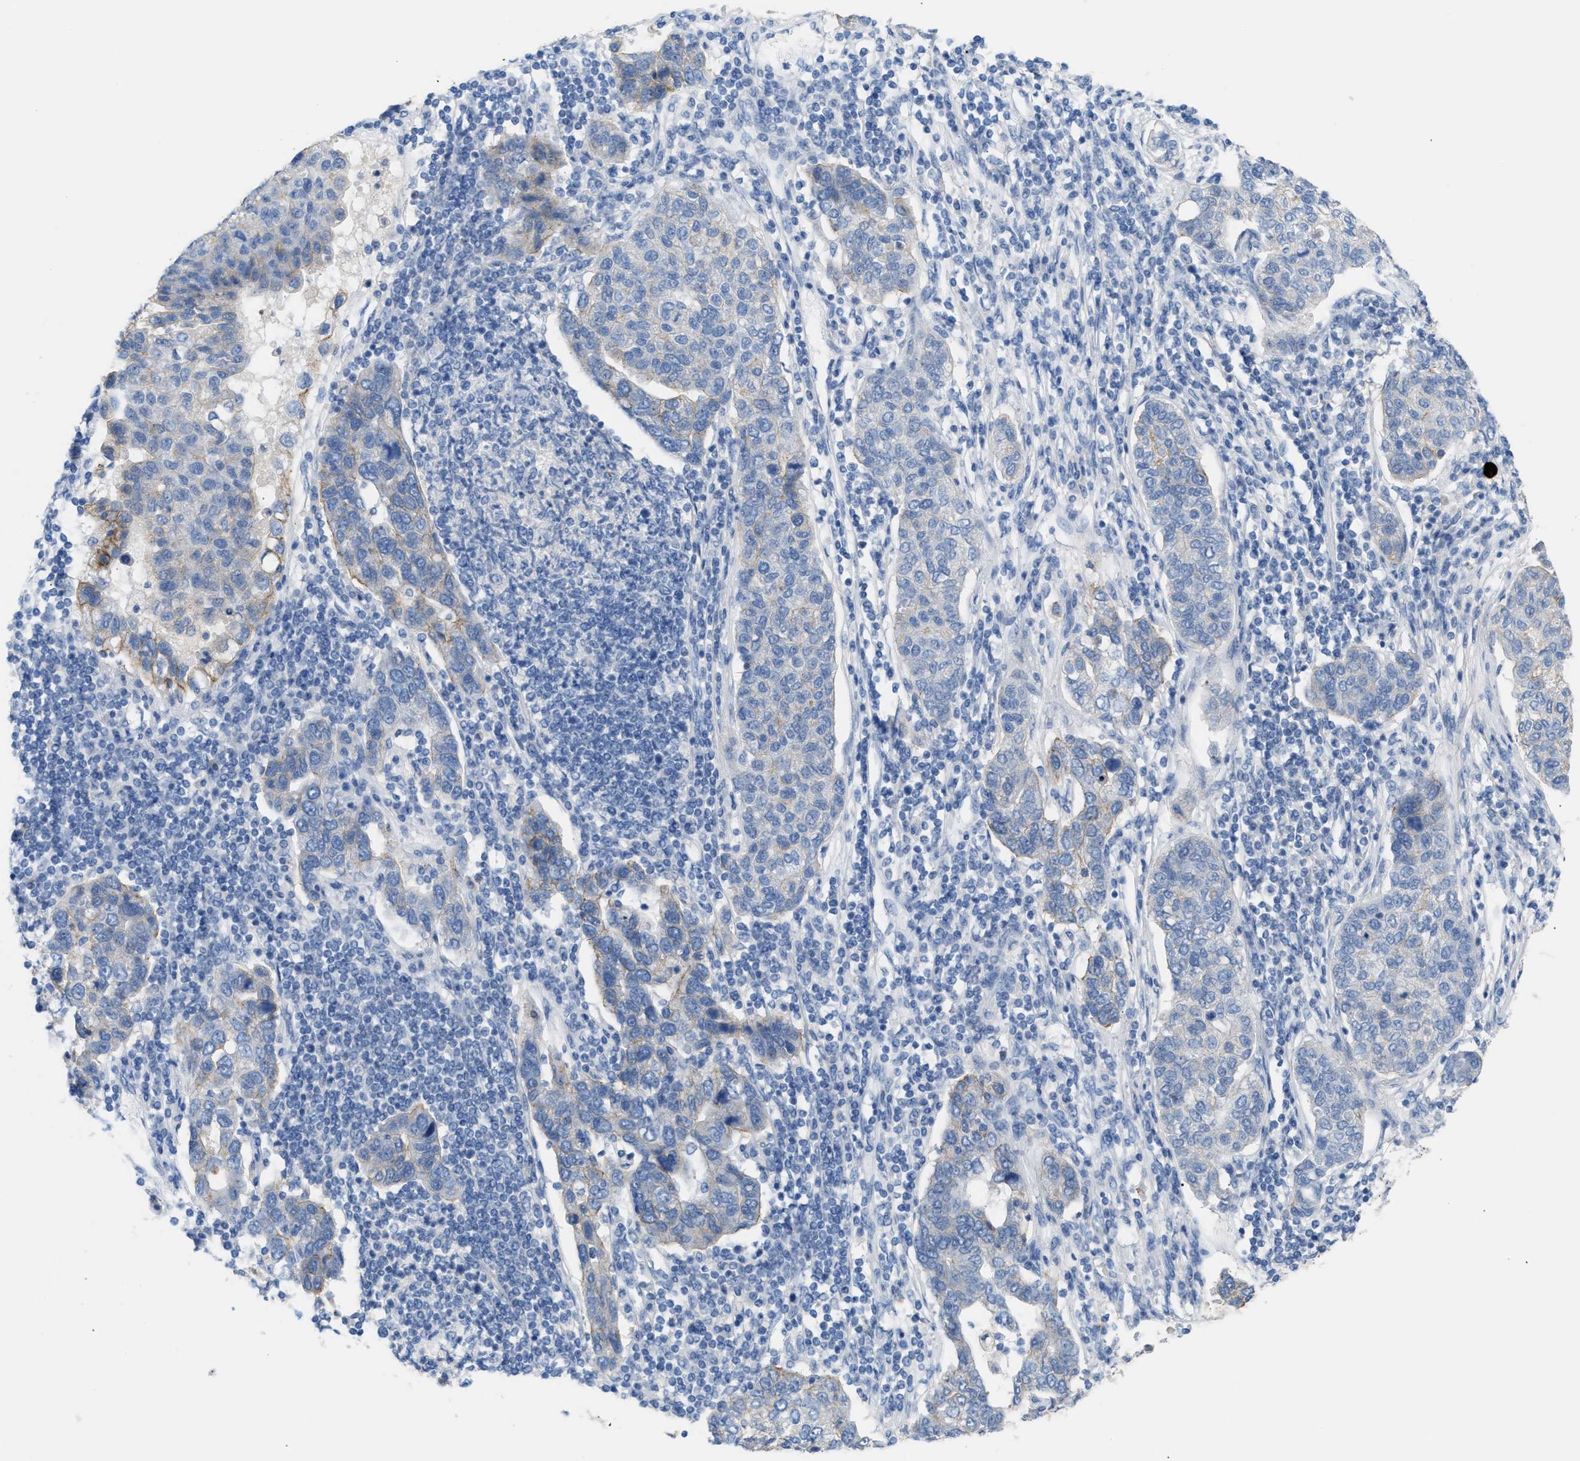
{"staining": {"intensity": "weak", "quantity": "<25%", "location": "cytoplasmic/membranous"}, "tissue": "pancreatic cancer", "cell_type": "Tumor cells", "image_type": "cancer", "snomed": [{"axis": "morphology", "description": "Adenocarcinoma, NOS"}, {"axis": "topography", "description": "Pancreas"}], "caption": "Protein analysis of adenocarcinoma (pancreatic) demonstrates no significant positivity in tumor cells. (Stains: DAB (3,3'-diaminobenzidine) immunohistochemistry with hematoxylin counter stain, Microscopy: brightfield microscopy at high magnification).", "gene": "ERBB2", "patient": {"sex": "female", "age": 61}}